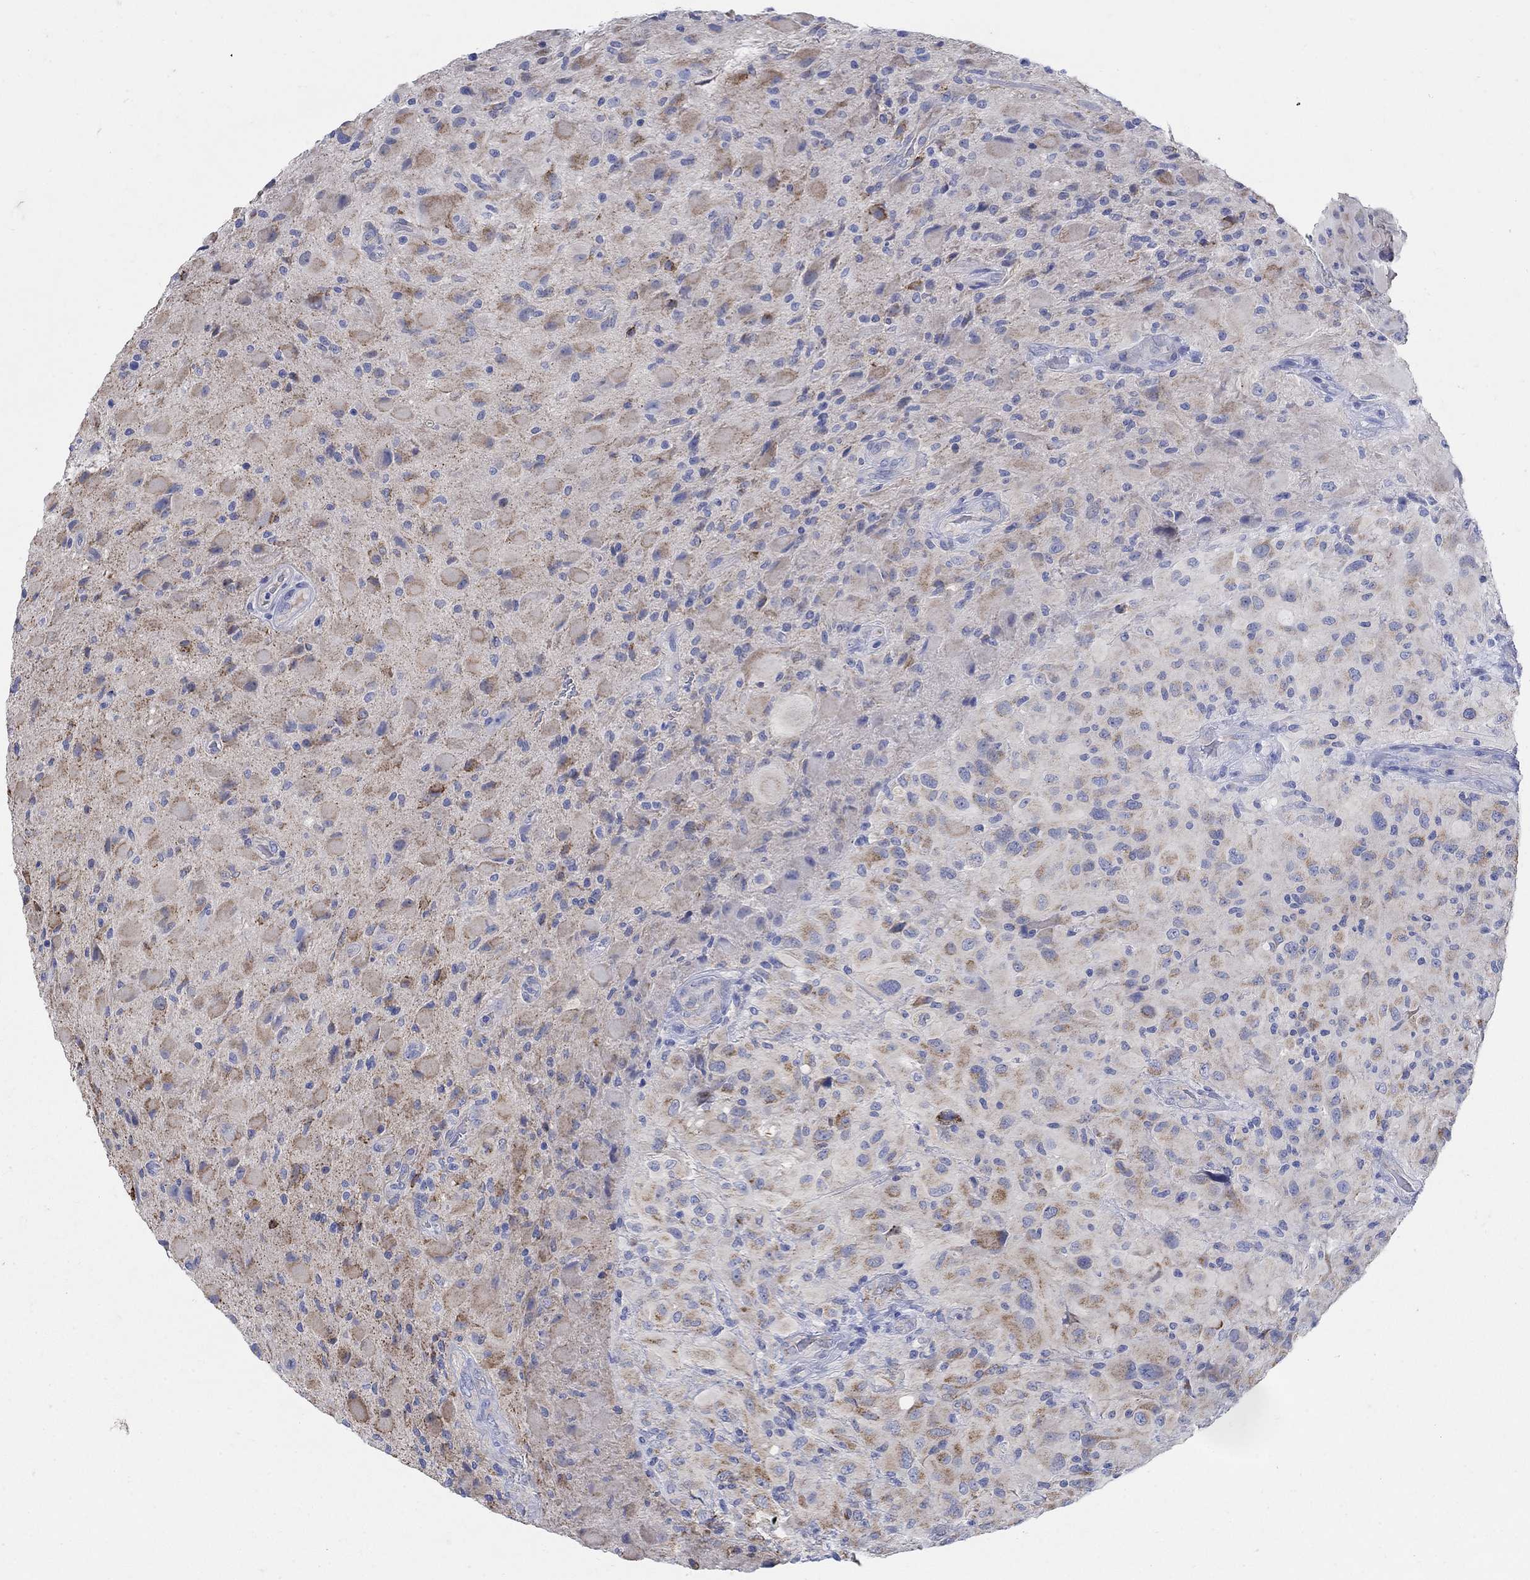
{"staining": {"intensity": "weak", "quantity": "25%-75%", "location": "cytoplasmic/membranous"}, "tissue": "glioma", "cell_type": "Tumor cells", "image_type": "cancer", "snomed": [{"axis": "morphology", "description": "Glioma, malignant, High grade"}, {"axis": "topography", "description": "Cerebral cortex"}], "caption": "Malignant glioma (high-grade) stained with a protein marker demonstrates weak staining in tumor cells.", "gene": "ZDHHC14", "patient": {"sex": "male", "age": 35}}